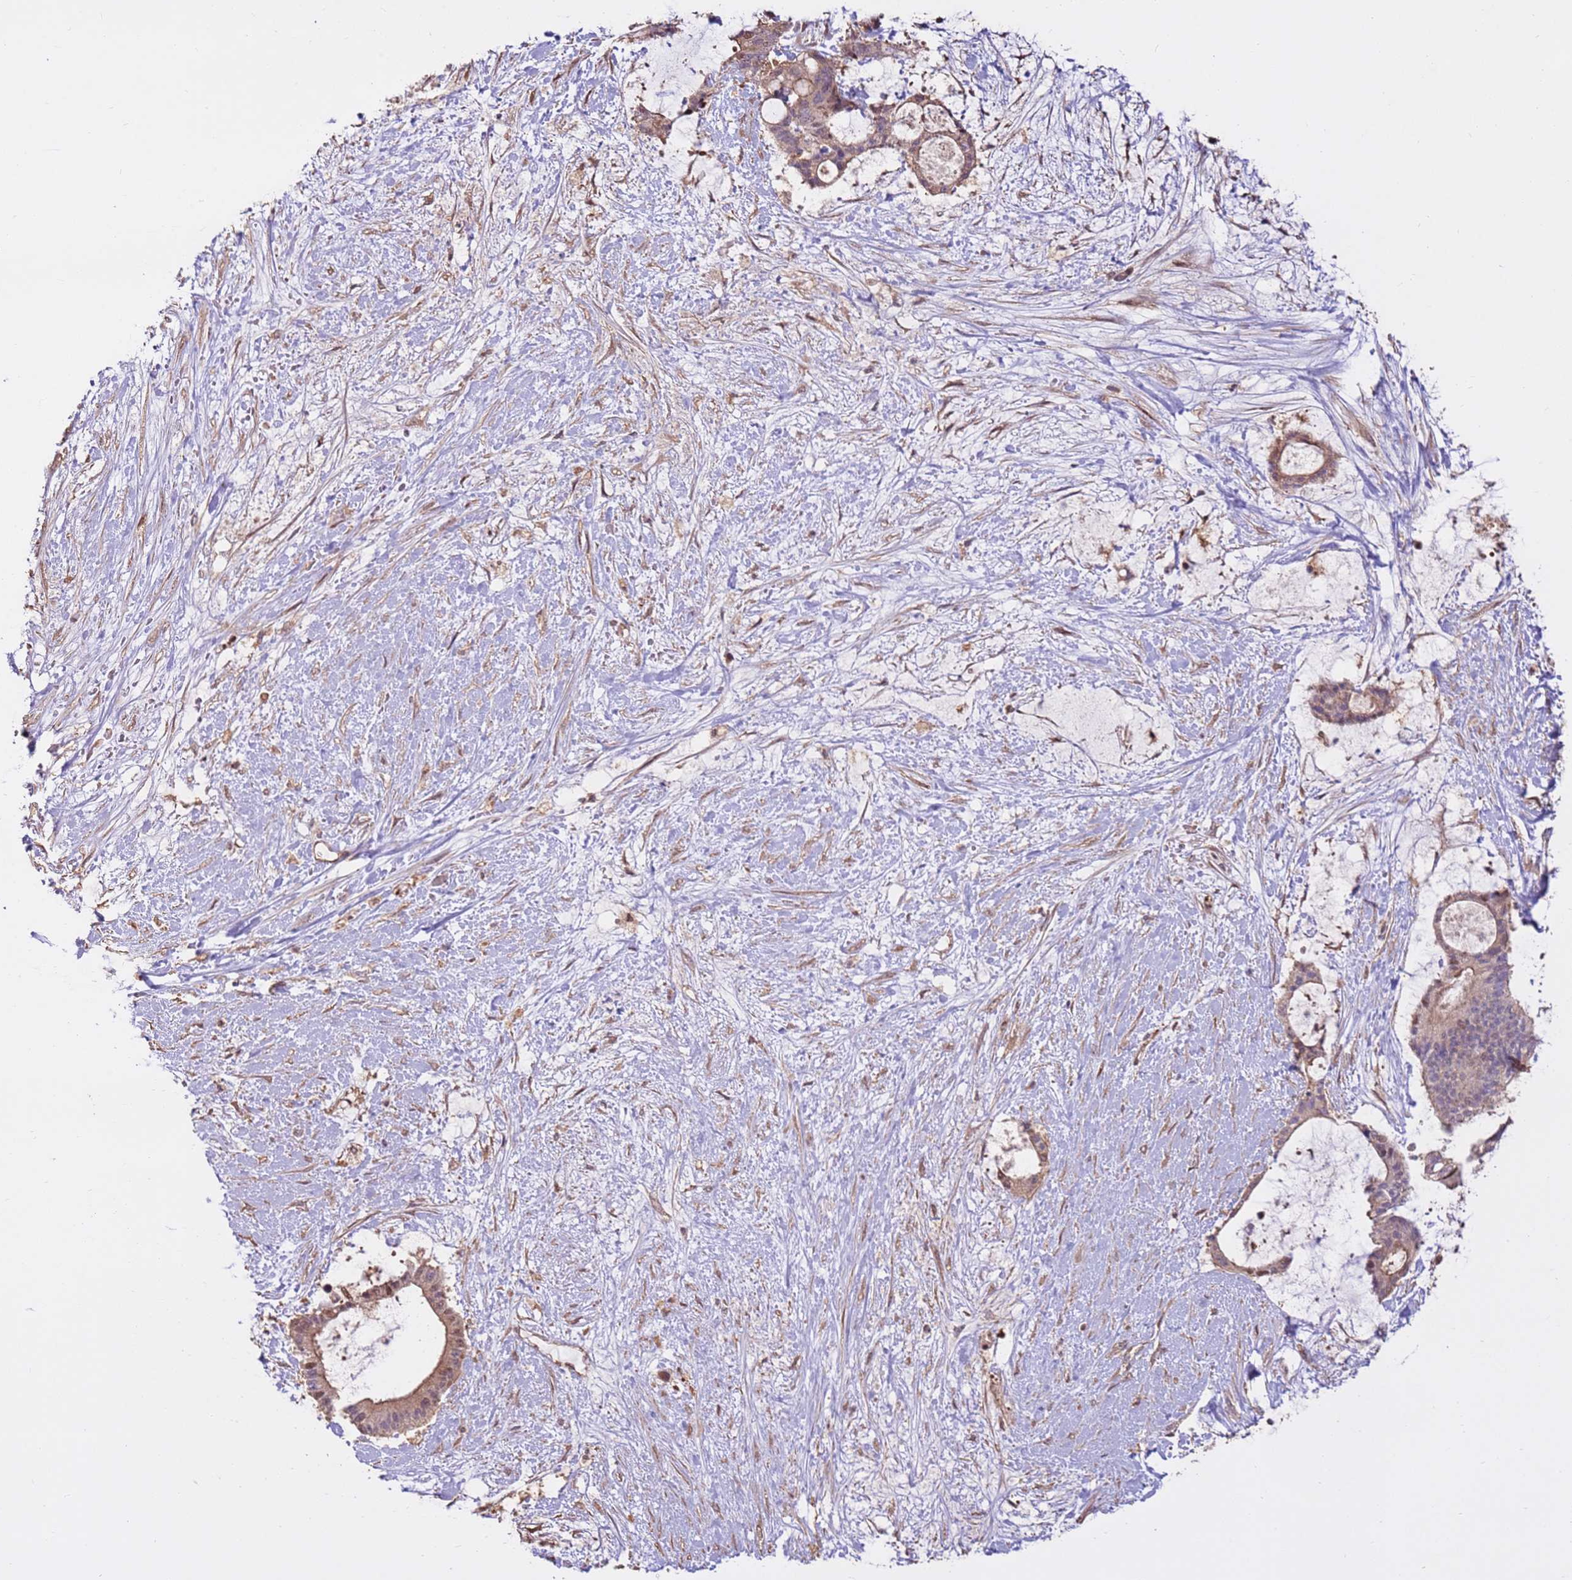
{"staining": {"intensity": "moderate", "quantity": ">75%", "location": "cytoplasmic/membranous,nuclear"}, "tissue": "liver cancer", "cell_type": "Tumor cells", "image_type": "cancer", "snomed": [{"axis": "morphology", "description": "Normal tissue, NOS"}, {"axis": "morphology", "description": "Cholangiocarcinoma"}, {"axis": "topography", "description": "Liver"}, {"axis": "topography", "description": "Peripheral nerve tissue"}], "caption": "IHC staining of liver cholangiocarcinoma, which reveals medium levels of moderate cytoplasmic/membranous and nuclear staining in about >75% of tumor cells indicating moderate cytoplasmic/membranous and nuclear protein staining. The staining was performed using DAB (3,3'-diaminobenzidine) (brown) for protein detection and nuclei were counterstained in hematoxylin (blue).", "gene": "CCDC112", "patient": {"sex": "female", "age": 73}}